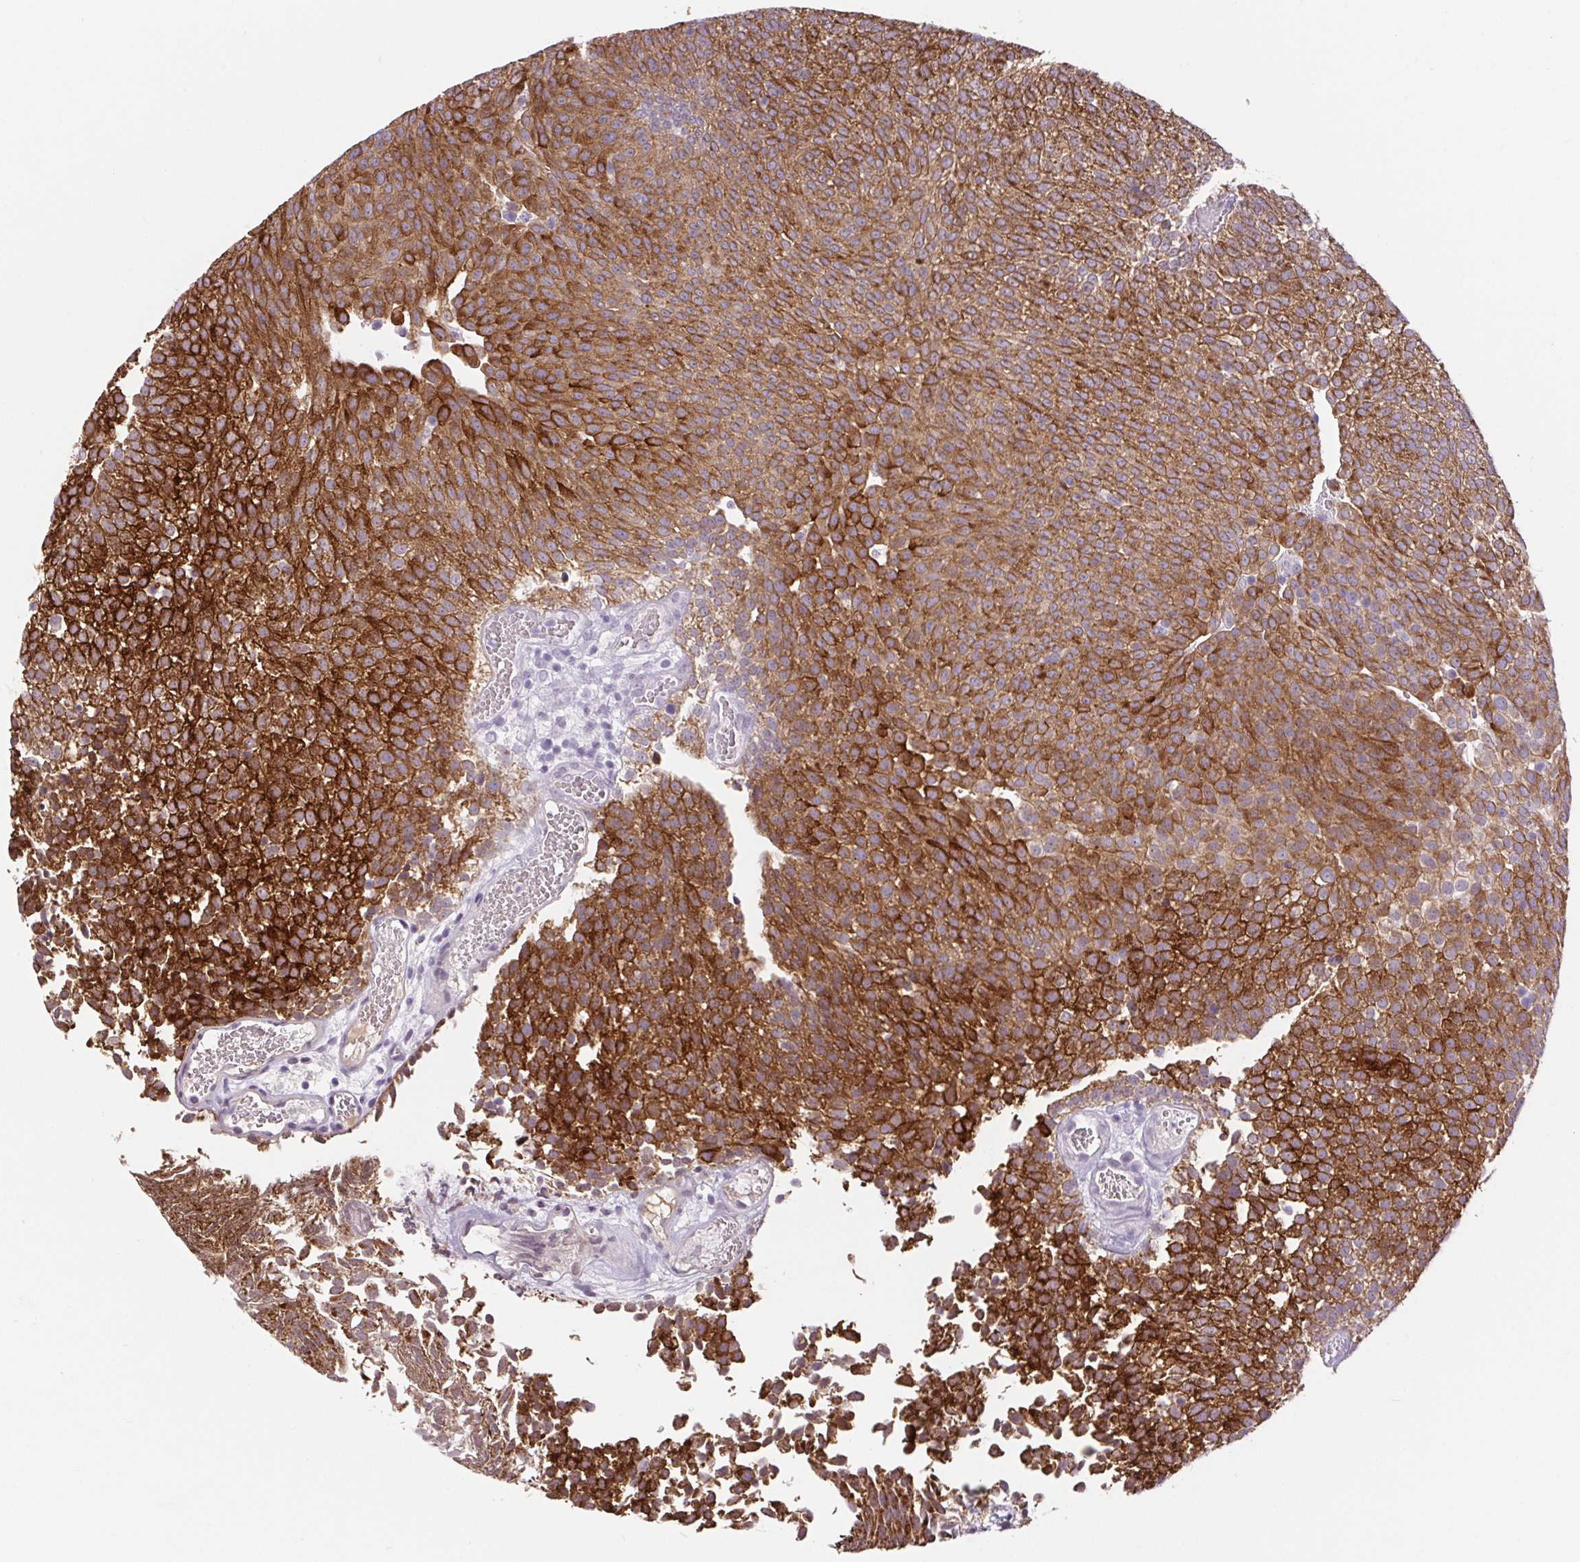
{"staining": {"intensity": "strong", "quantity": ">75%", "location": "cytoplasmic/membranous"}, "tissue": "urothelial cancer", "cell_type": "Tumor cells", "image_type": "cancer", "snomed": [{"axis": "morphology", "description": "Urothelial carcinoma, Low grade"}, {"axis": "topography", "description": "Urinary bladder"}], "caption": "Protein positivity by immunohistochemistry (IHC) demonstrates strong cytoplasmic/membranous positivity in approximately >75% of tumor cells in low-grade urothelial carcinoma.", "gene": "BCAS1", "patient": {"sex": "female", "age": 79}}